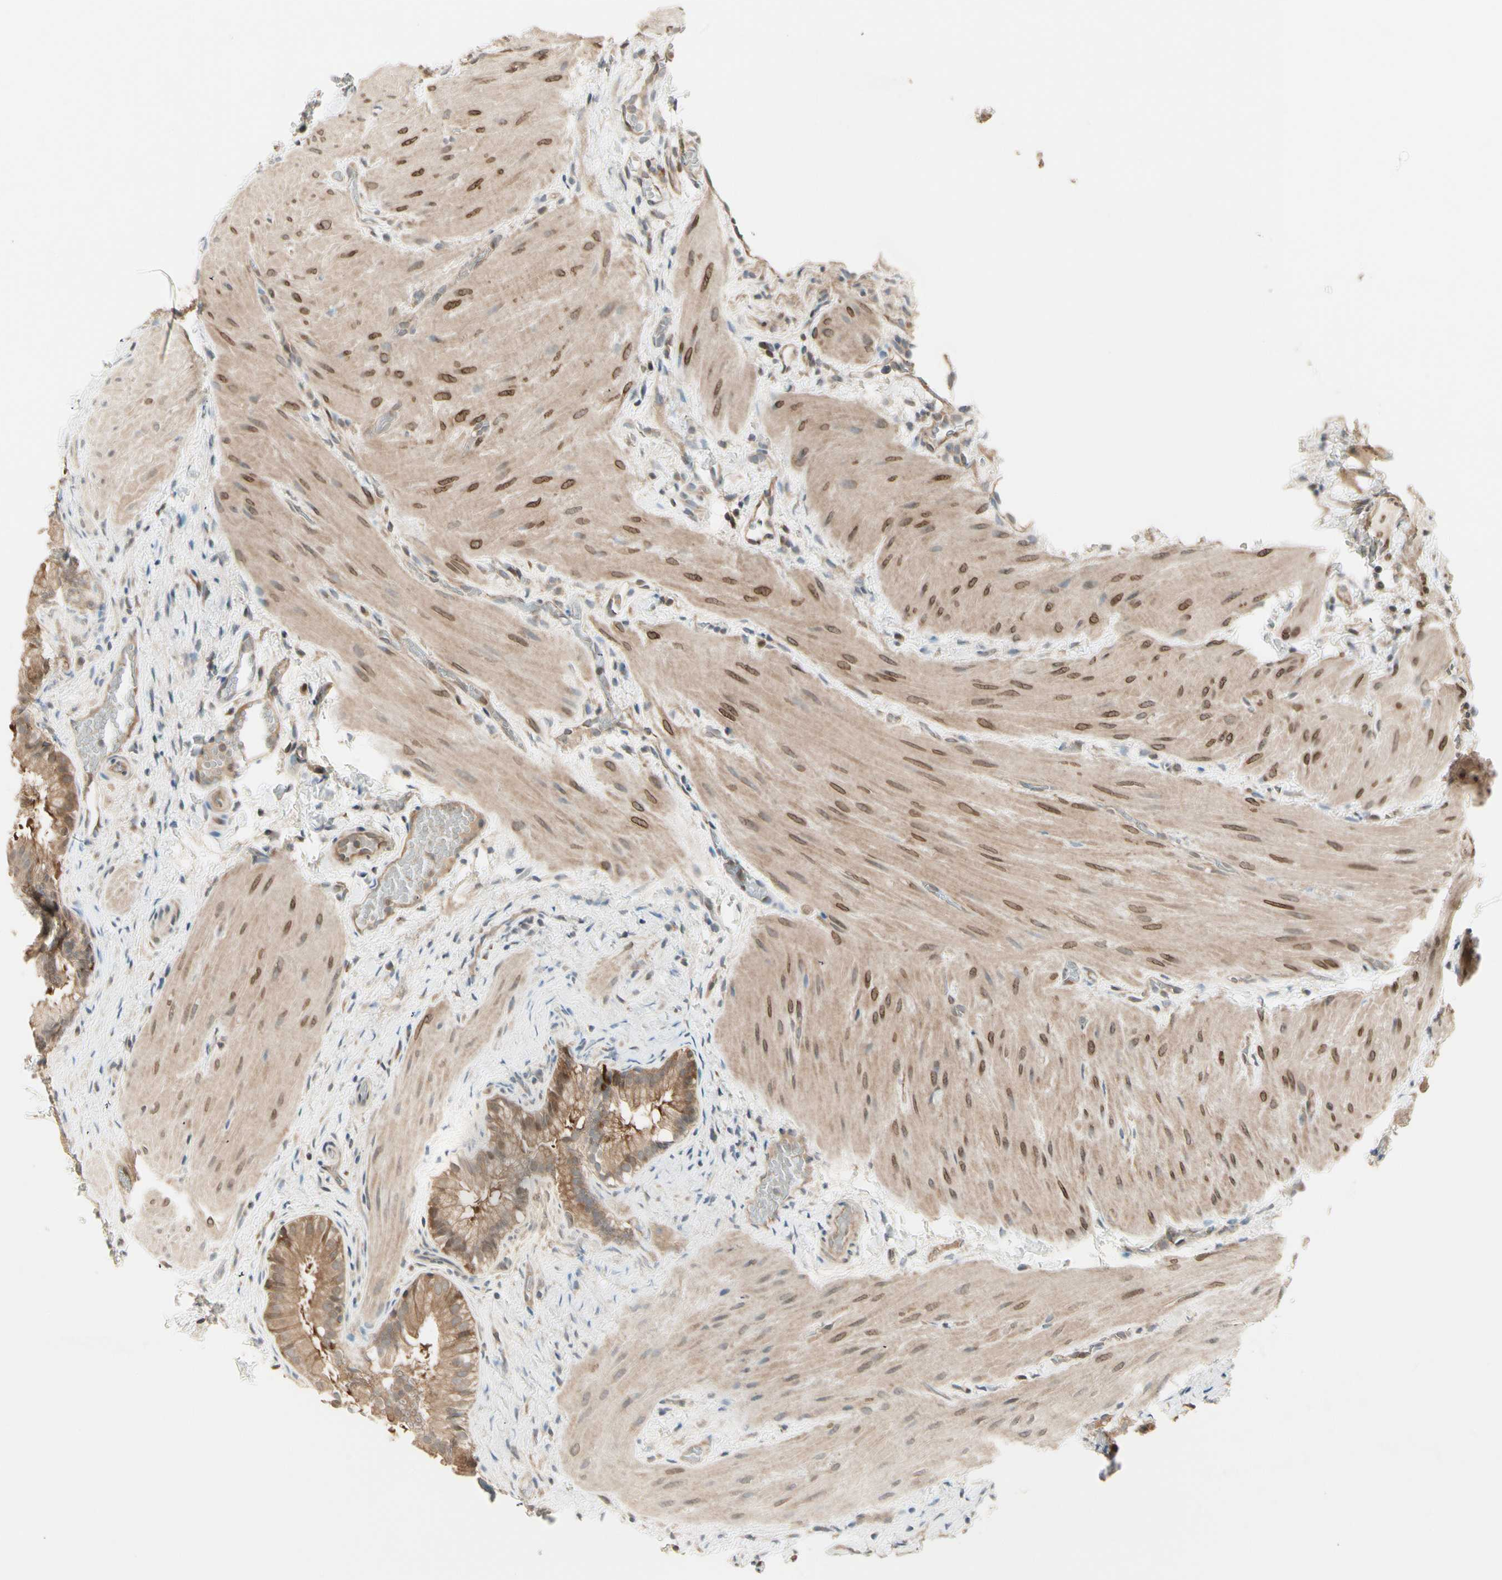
{"staining": {"intensity": "moderate", "quantity": ">75%", "location": "cytoplasmic/membranous"}, "tissue": "gallbladder", "cell_type": "Glandular cells", "image_type": "normal", "snomed": [{"axis": "morphology", "description": "Normal tissue, NOS"}, {"axis": "topography", "description": "Gallbladder"}], "caption": "Protein analysis of unremarkable gallbladder shows moderate cytoplasmic/membranous staining in approximately >75% of glandular cells.", "gene": "OXSR1", "patient": {"sex": "female", "age": 26}}